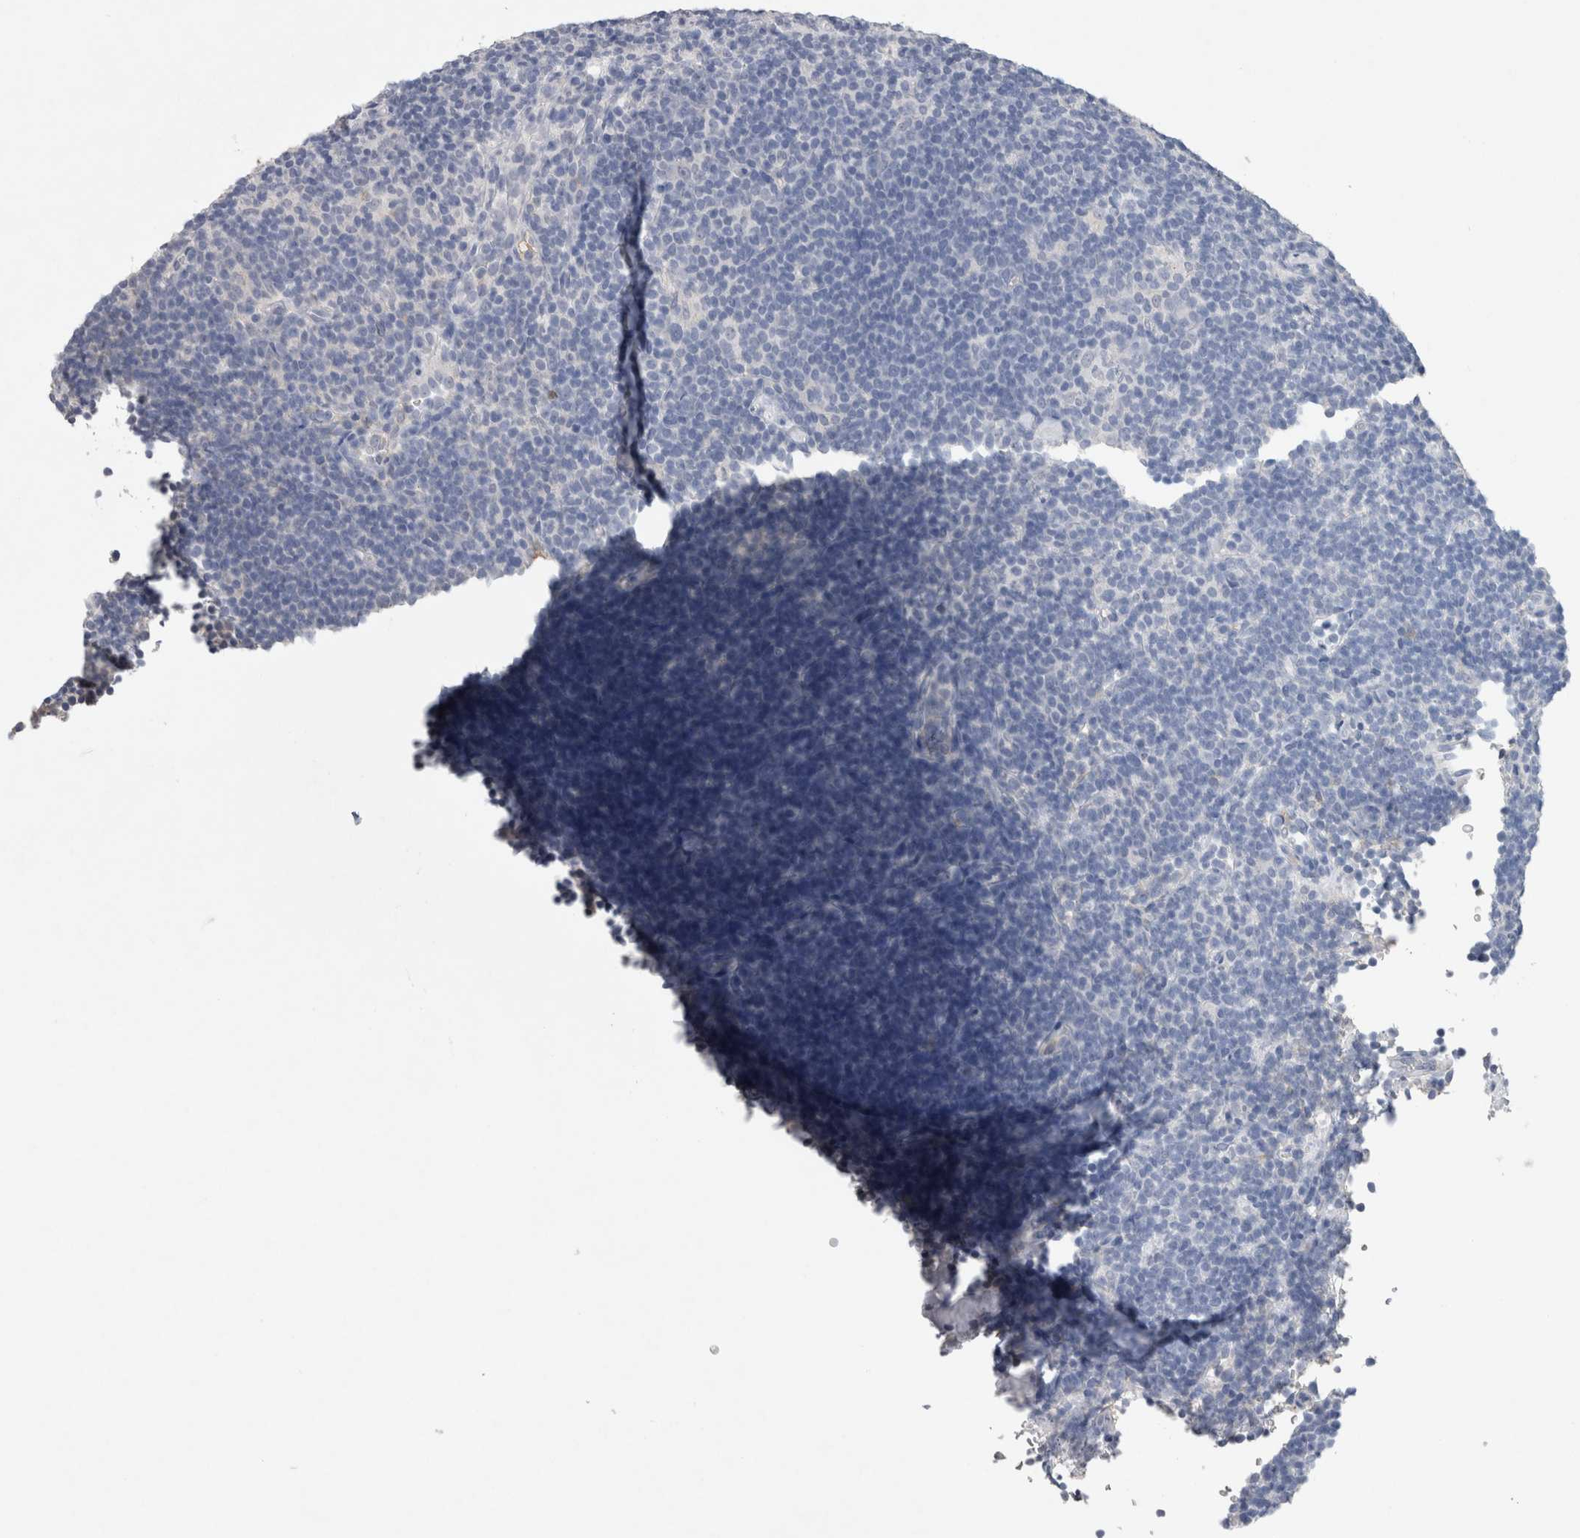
{"staining": {"intensity": "negative", "quantity": "none", "location": "none"}, "tissue": "lymphoma", "cell_type": "Tumor cells", "image_type": "cancer", "snomed": [{"axis": "morphology", "description": "Hodgkin's disease, NOS"}, {"axis": "topography", "description": "Lymph node"}], "caption": "The image exhibits no staining of tumor cells in lymphoma.", "gene": "FABP7", "patient": {"sex": "female", "age": 57}}